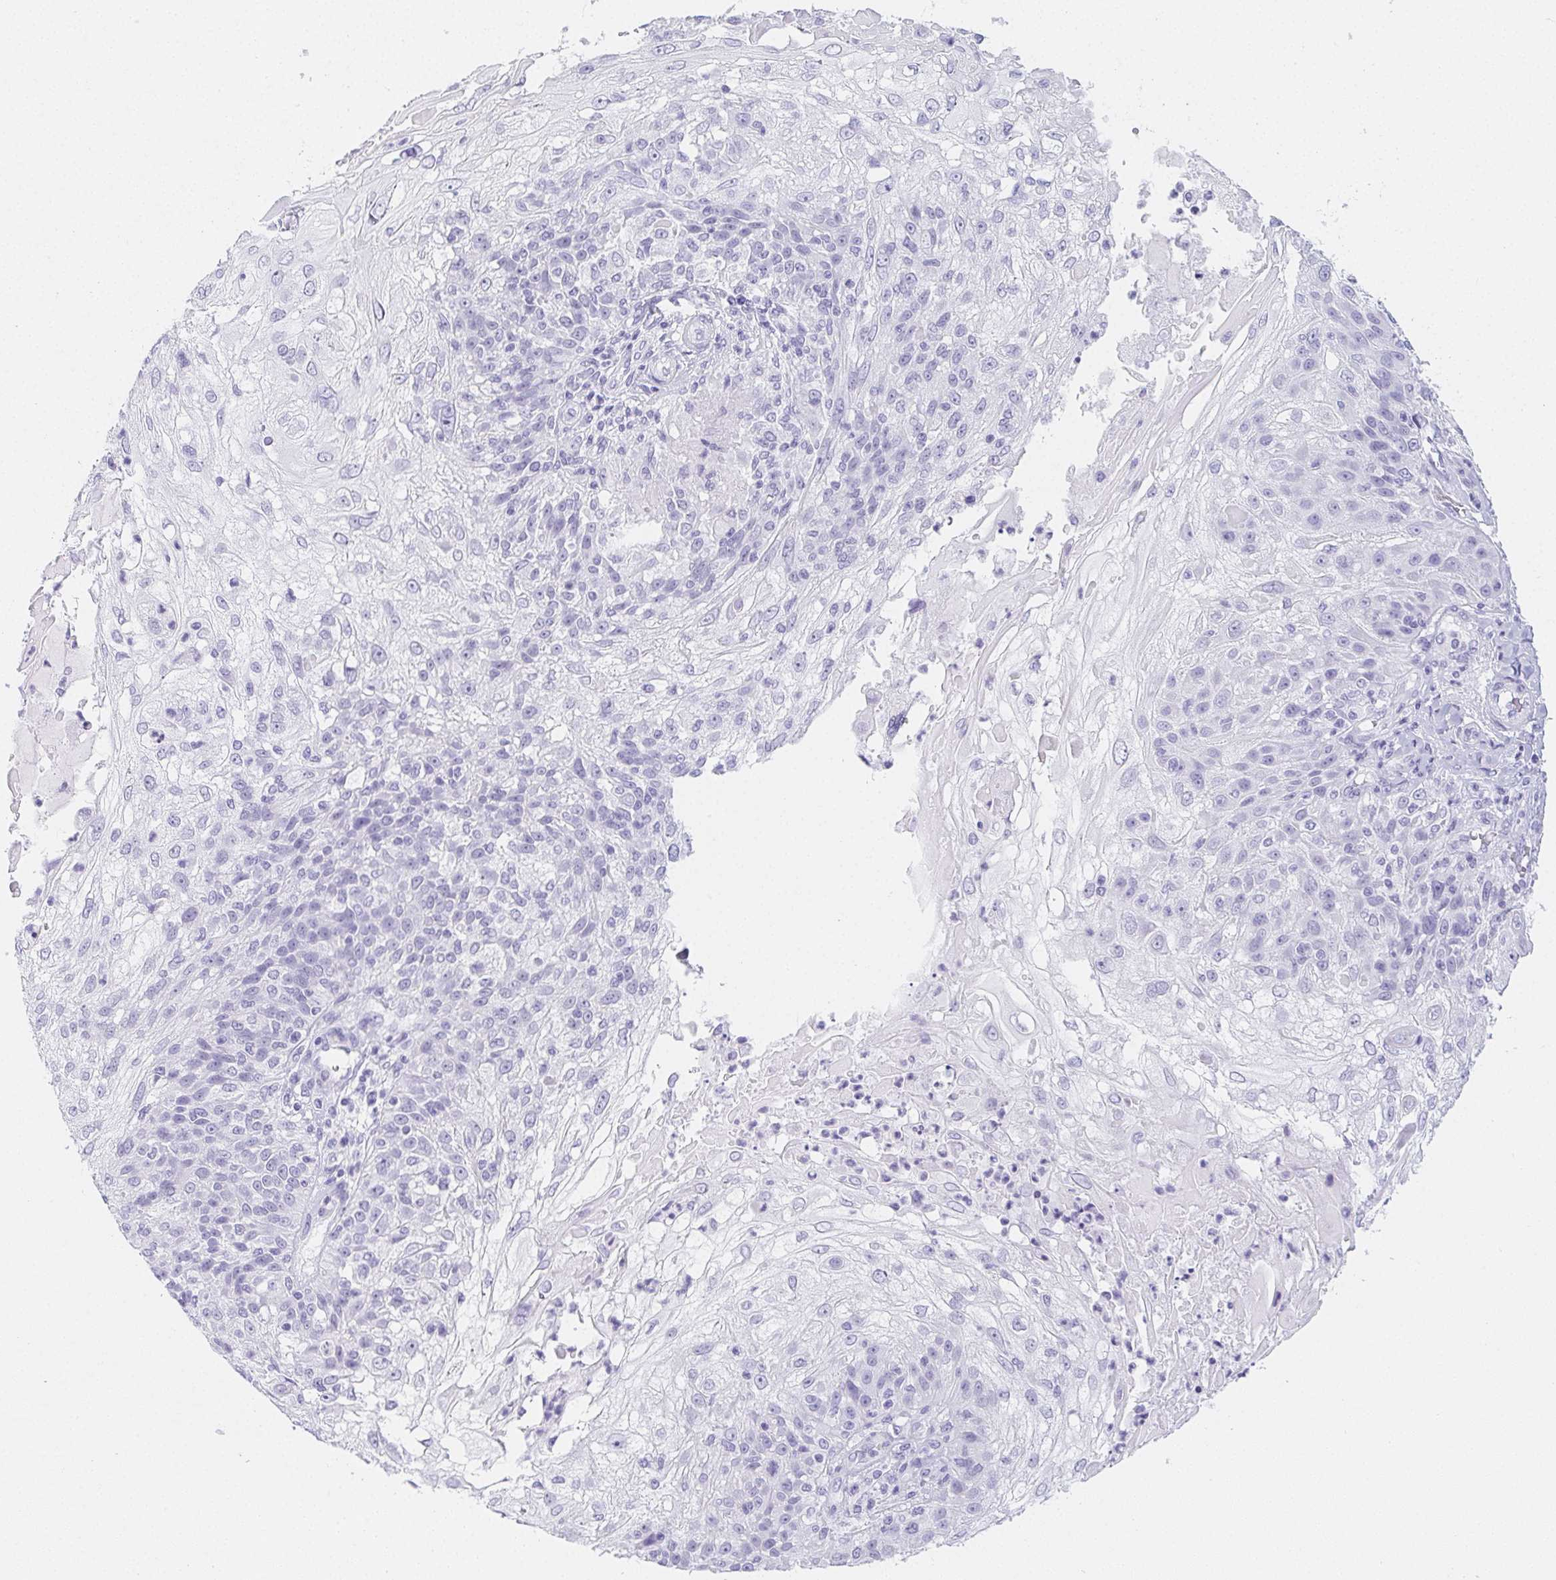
{"staining": {"intensity": "negative", "quantity": "none", "location": "none"}, "tissue": "skin cancer", "cell_type": "Tumor cells", "image_type": "cancer", "snomed": [{"axis": "morphology", "description": "Normal tissue, NOS"}, {"axis": "morphology", "description": "Squamous cell carcinoma, NOS"}, {"axis": "topography", "description": "Skin"}], "caption": "High power microscopy histopathology image of an IHC histopathology image of skin squamous cell carcinoma, revealing no significant staining in tumor cells.", "gene": "HRC", "patient": {"sex": "female", "age": 83}}